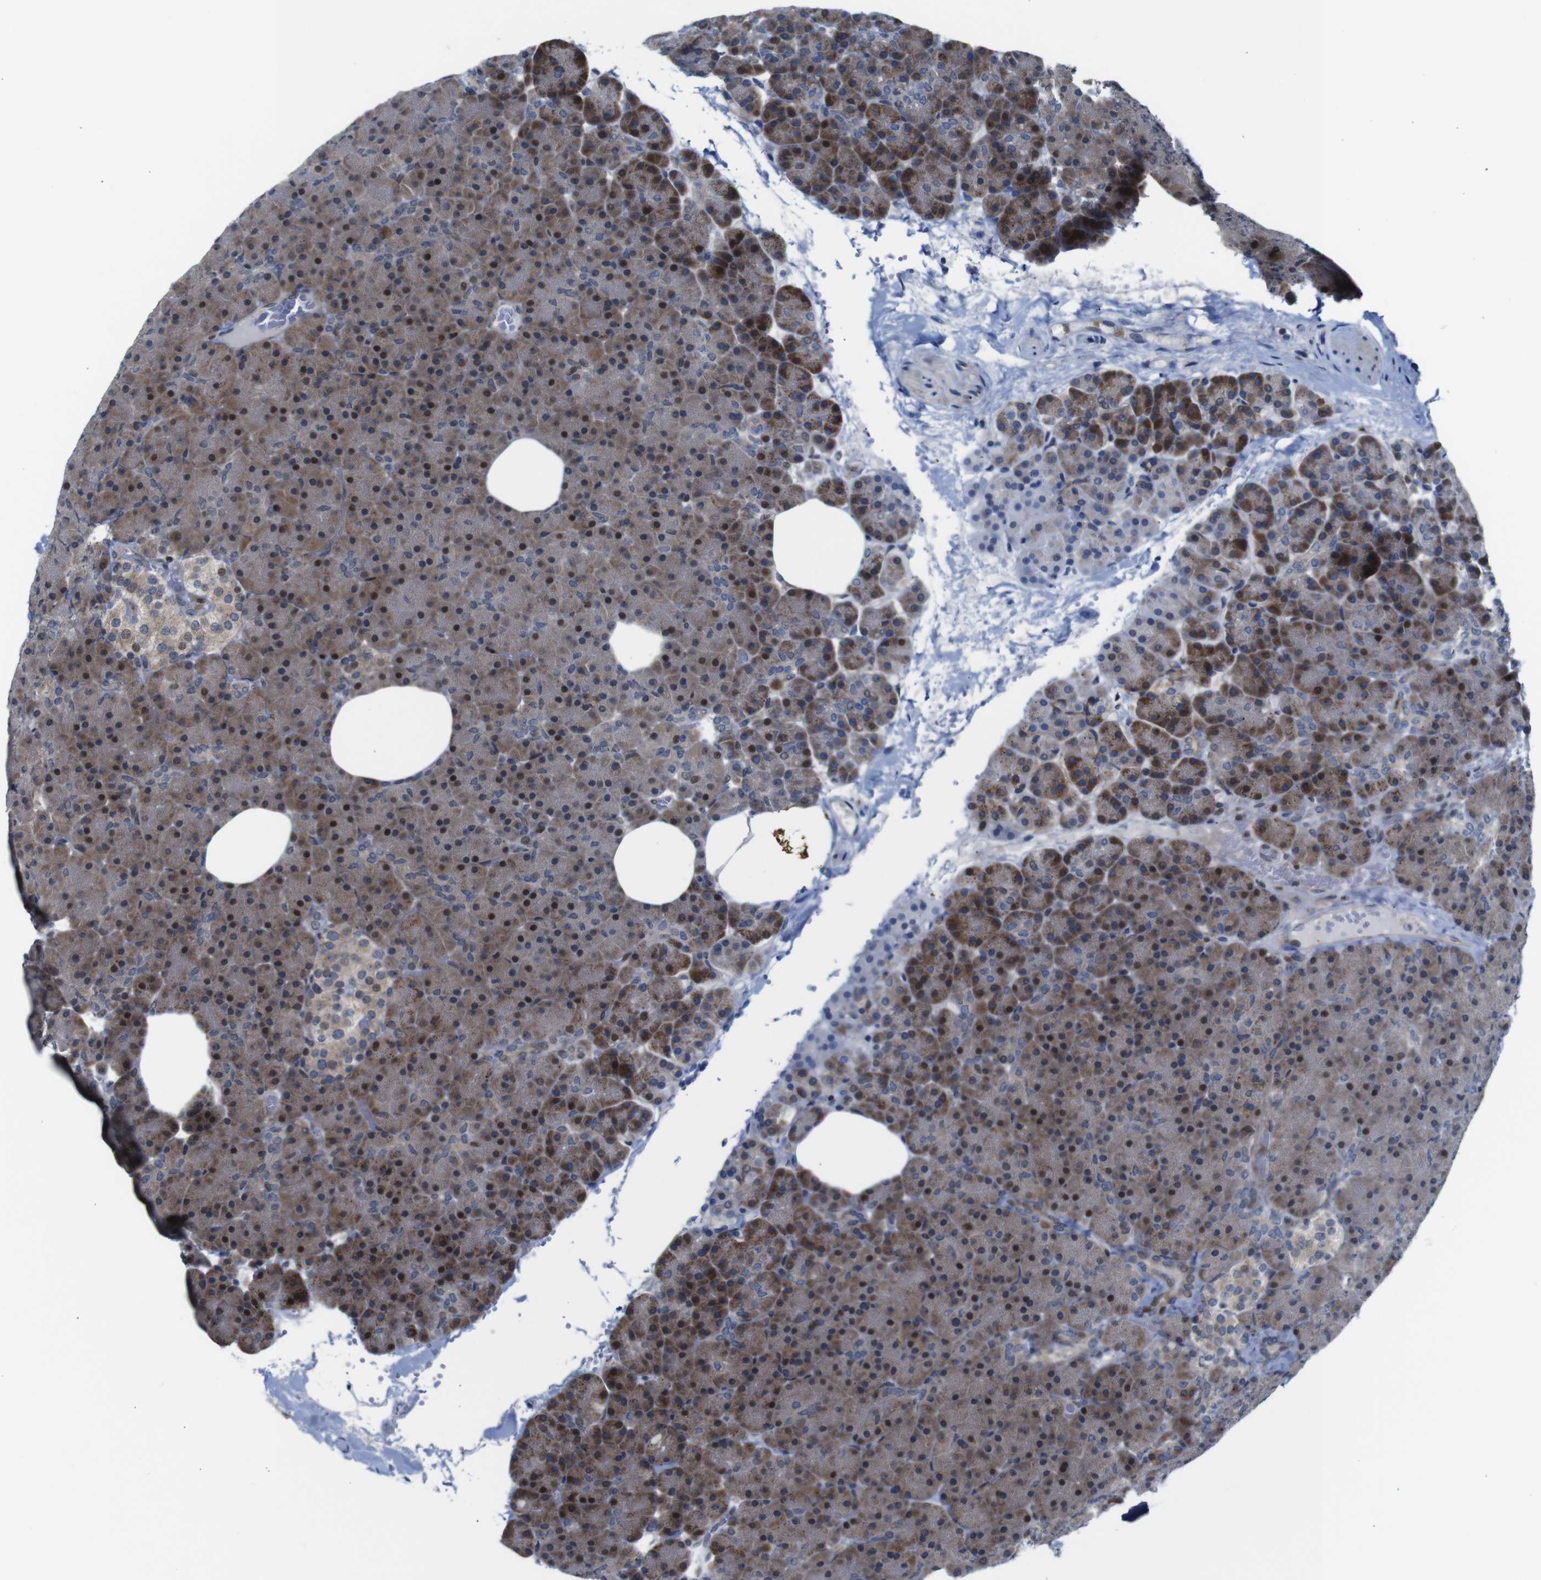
{"staining": {"intensity": "moderate", "quantity": "25%-75%", "location": "cytoplasmic/membranous,nuclear"}, "tissue": "pancreas", "cell_type": "Exocrine glandular cells", "image_type": "normal", "snomed": [{"axis": "morphology", "description": "Normal tissue, NOS"}, {"axis": "topography", "description": "Pancreas"}], "caption": "Immunohistochemistry (IHC) photomicrograph of unremarkable pancreas: pancreas stained using immunohistochemistry reveals medium levels of moderate protein expression localized specifically in the cytoplasmic/membranous,nuclear of exocrine glandular cells, appearing as a cytoplasmic/membranous,nuclear brown color.", "gene": "PTPN1", "patient": {"sex": "female", "age": 35}}